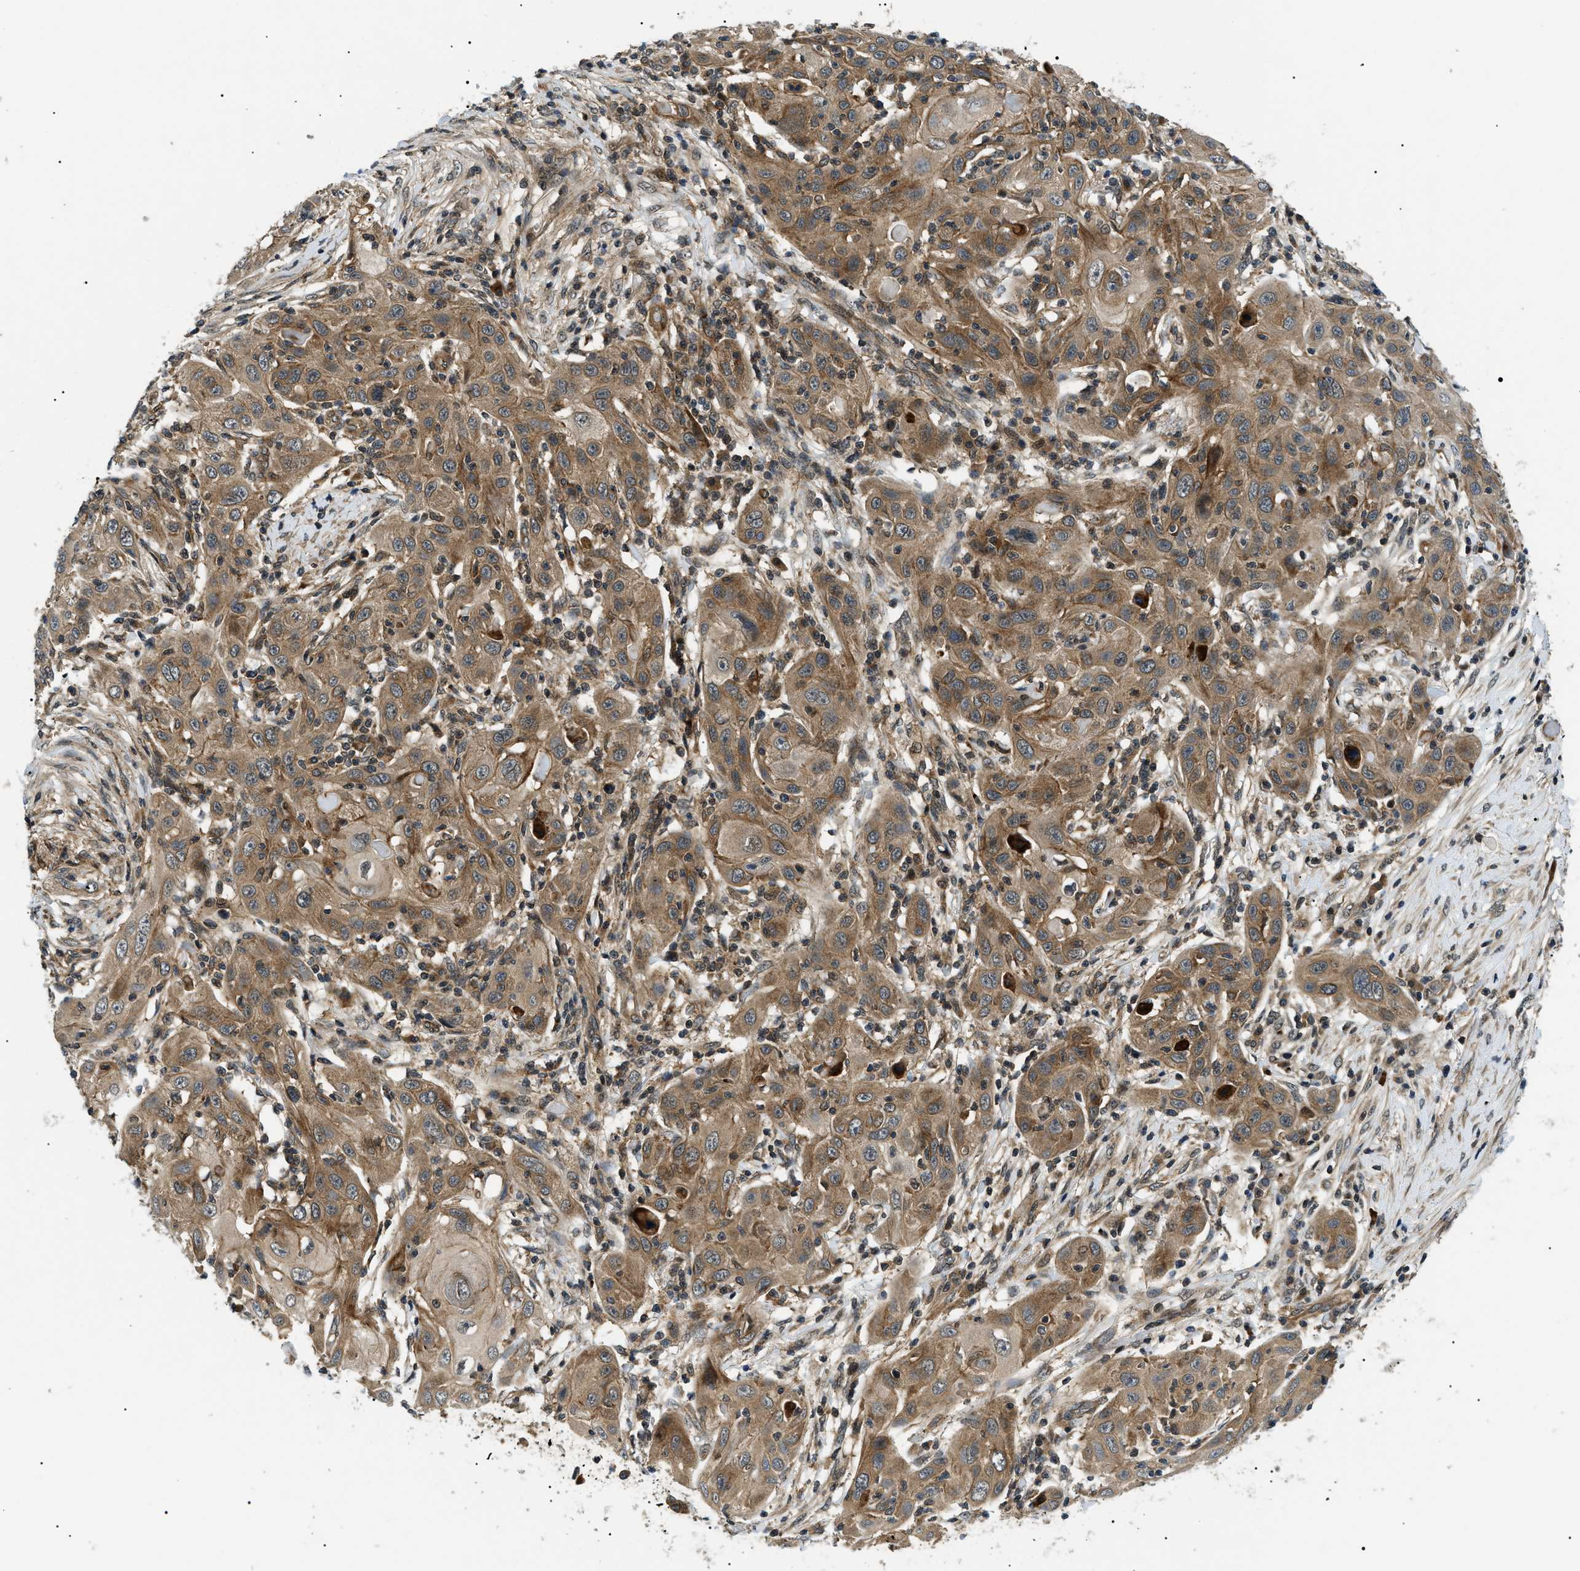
{"staining": {"intensity": "moderate", "quantity": ">75%", "location": "cytoplasmic/membranous"}, "tissue": "skin cancer", "cell_type": "Tumor cells", "image_type": "cancer", "snomed": [{"axis": "morphology", "description": "Squamous cell carcinoma, NOS"}, {"axis": "topography", "description": "Skin"}], "caption": "Tumor cells show medium levels of moderate cytoplasmic/membranous expression in about >75% of cells in human skin cancer.", "gene": "ATP6AP1", "patient": {"sex": "female", "age": 88}}